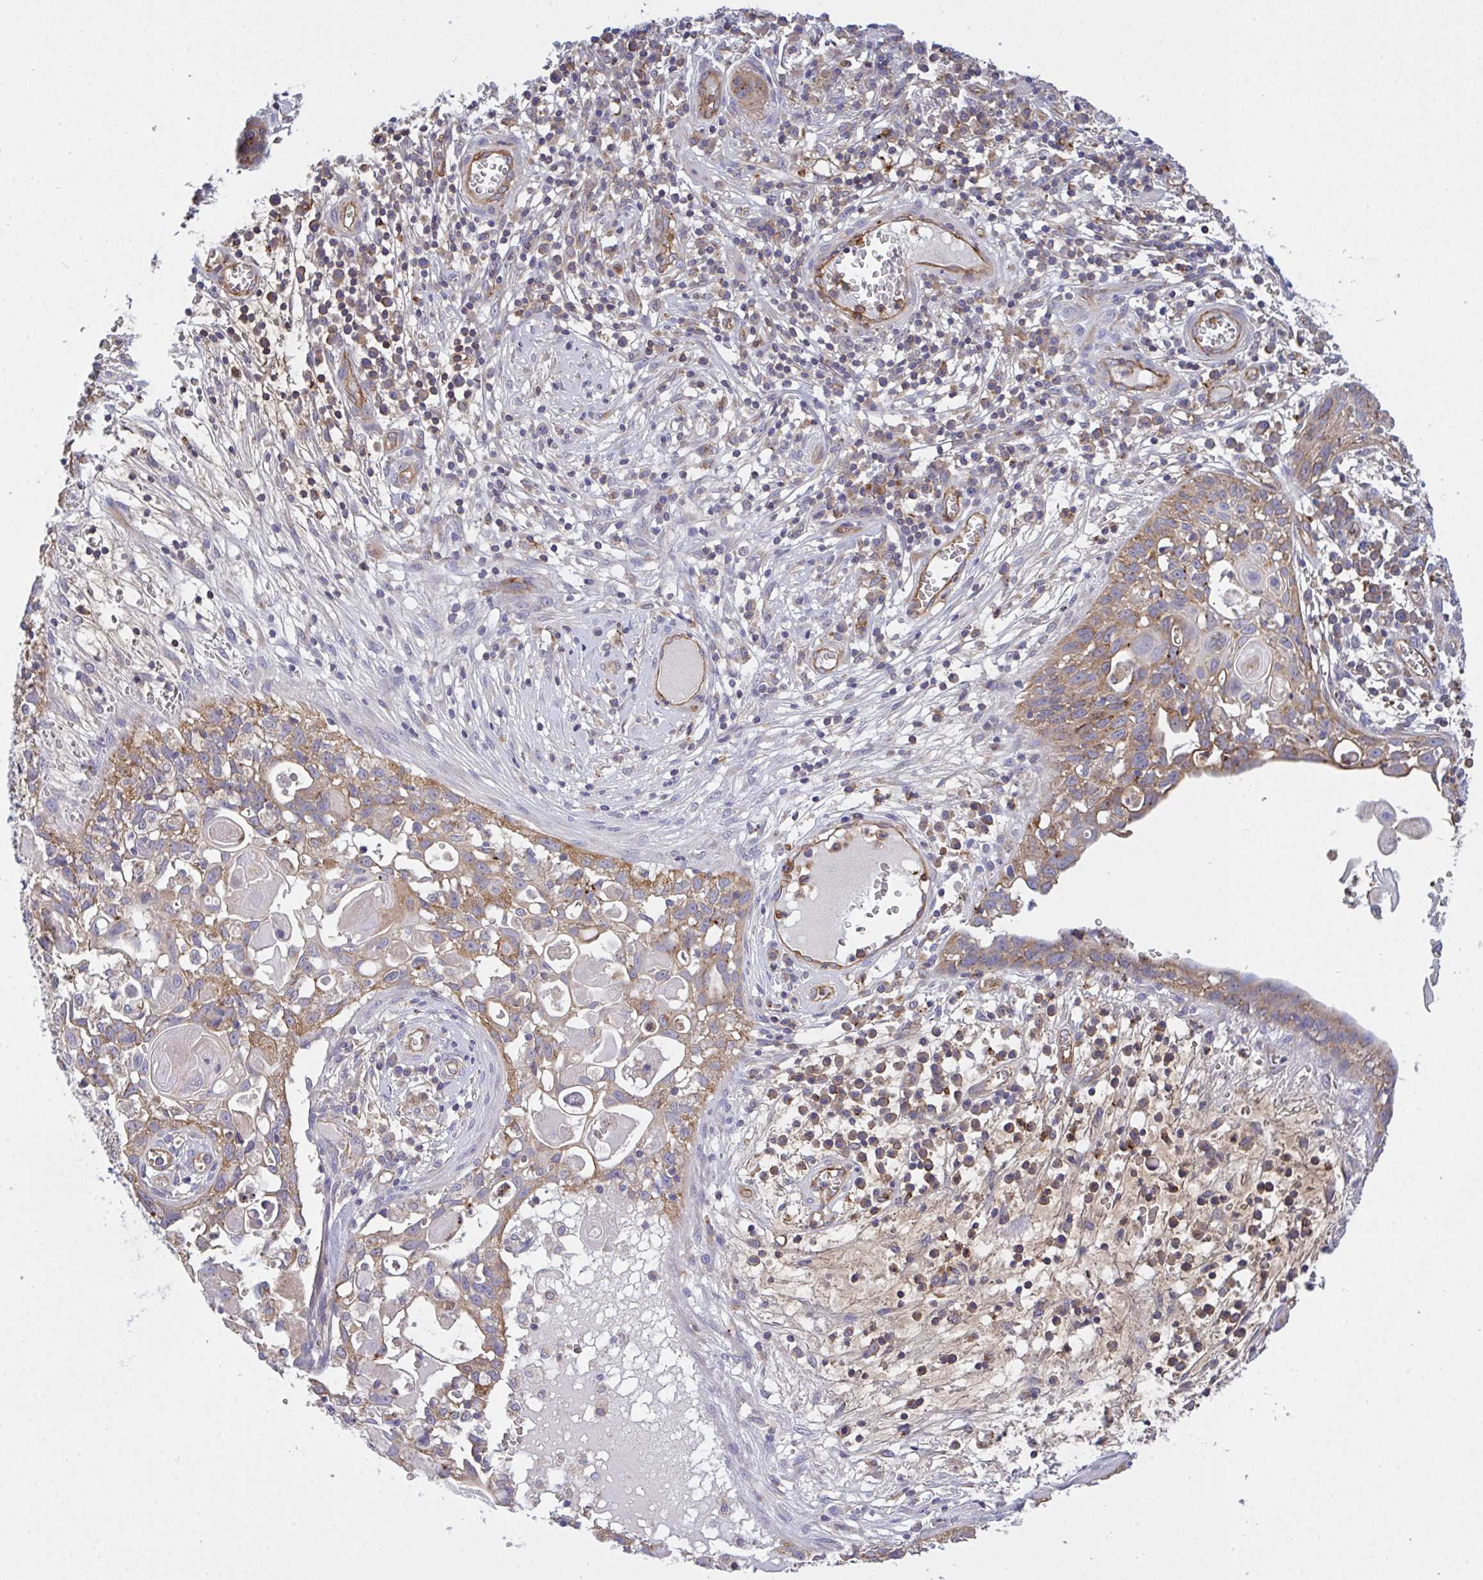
{"staining": {"intensity": "moderate", "quantity": ">75%", "location": "cytoplasmic/membranous"}, "tissue": "skin cancer", "cell_type": "Tumor cells", "image_type": "cancer", "snomed": [{"axis": "morphology", "description": "Squamous cell carcinoma, NOS"}, {"axis": "topography", "description": "Skin"}, {"axis": "topography", "description": "Vulva"}], "caption": "IHC image of neoplastic tissue: human skin squamous cell carcinoma stained using immunohistochemistry shows medium levels of moderate protein expression localized specifically in the cytoplasmic/membranous of tumor cells, appearing as a cytoplasmic/membranous brown color.", "gene": "C4orf36", "patient": {"sex": "female", "age": 83}}